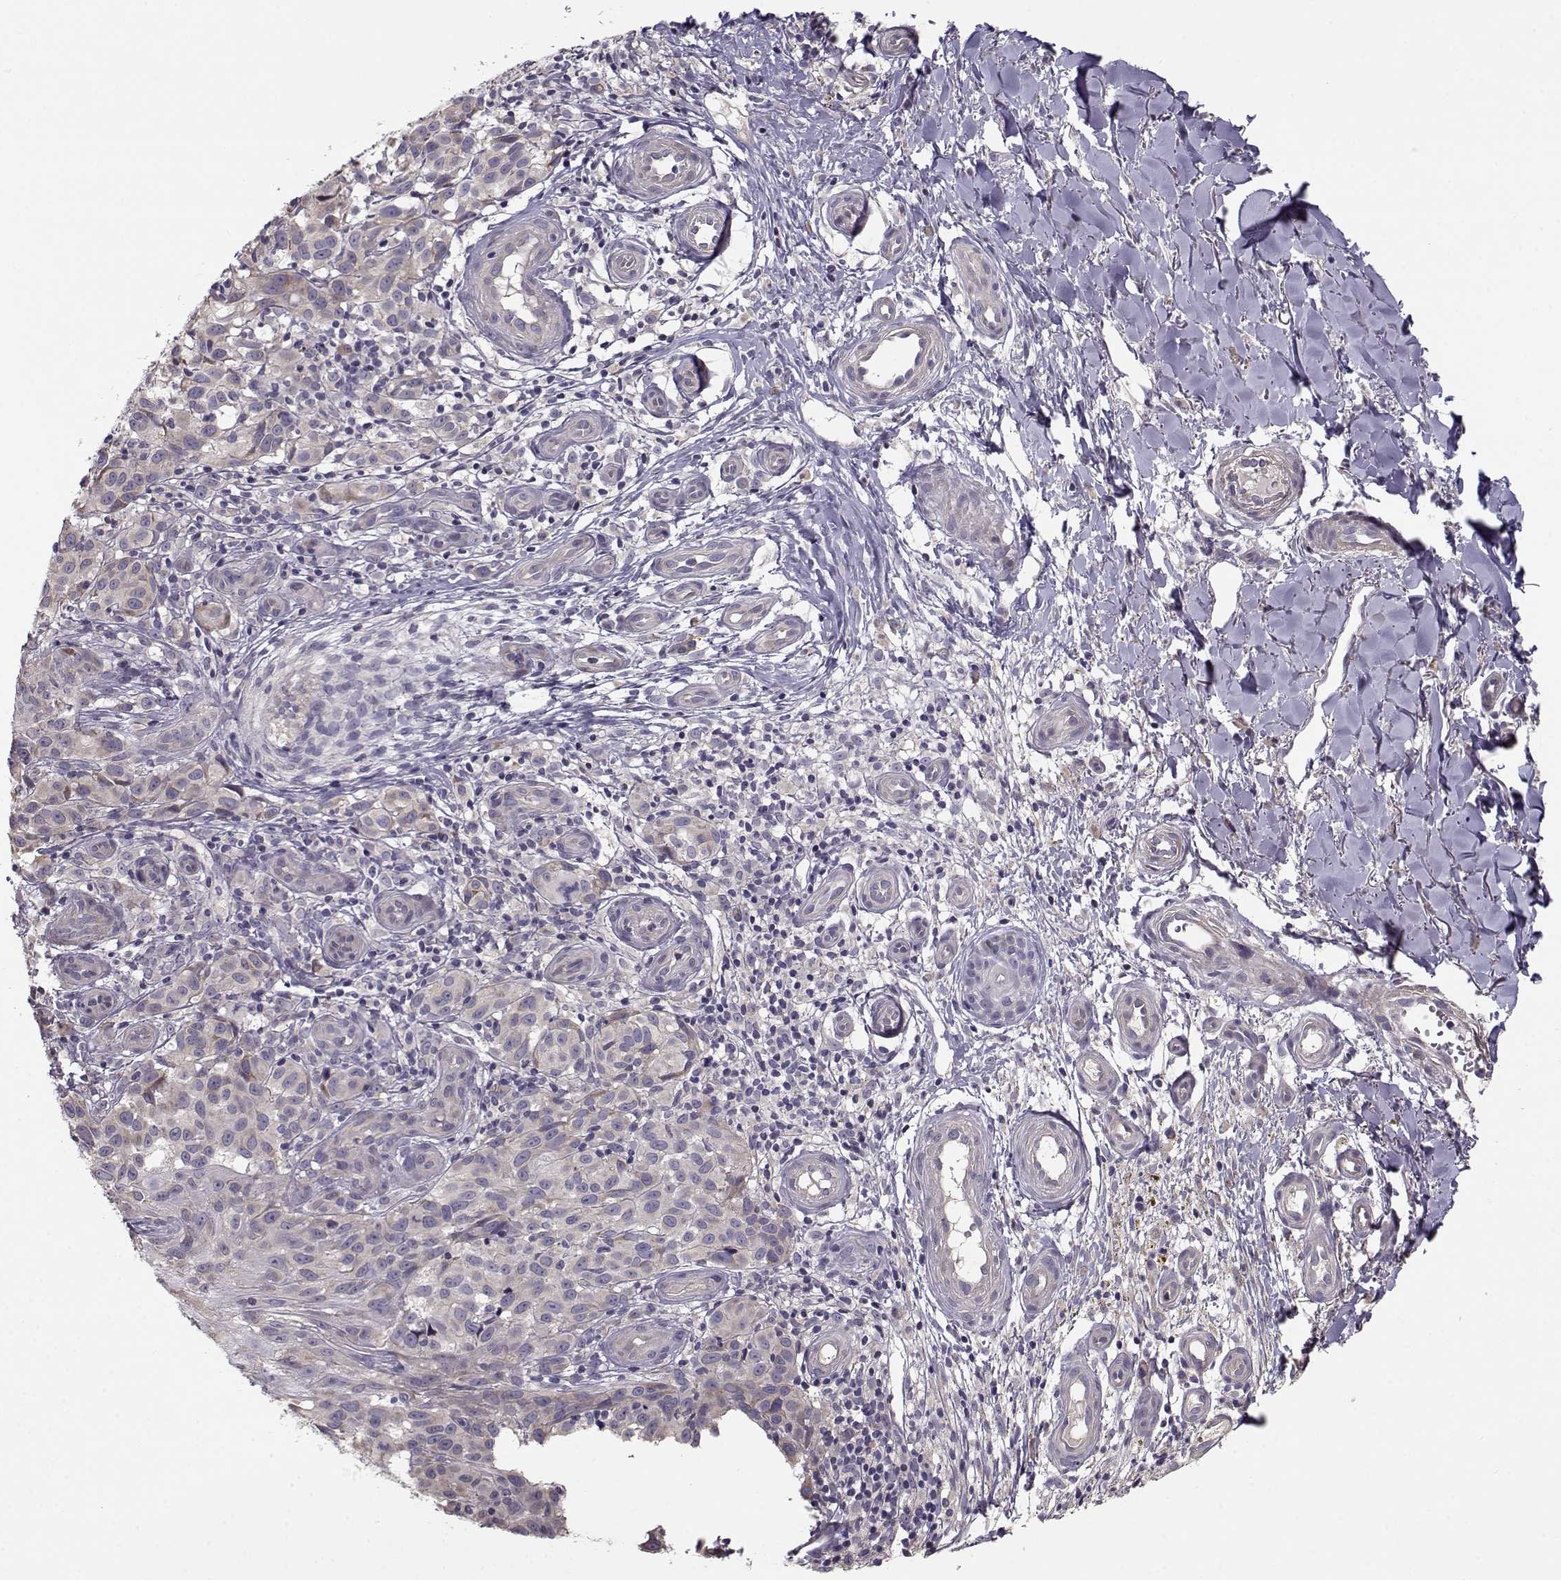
{"staining": {"intensity": "negative", "quantity": "none", "location": "none"}, "tissue": "melanoma", "cell_type": "Tumor cells", "image_type": "cancer", "snomed": [{"axis": "morphology", "description": "Malignant melanoma, NOS"}, {"axis": "topography", "description": "Skin"}], "caption": "There is no significant staining in tumor cells of melanoma. (DAB IHC visualized using brightfield microscopy, high magnification).", "gene": "ENTPD8", "patient": {"sex": "female", "age": 53}}